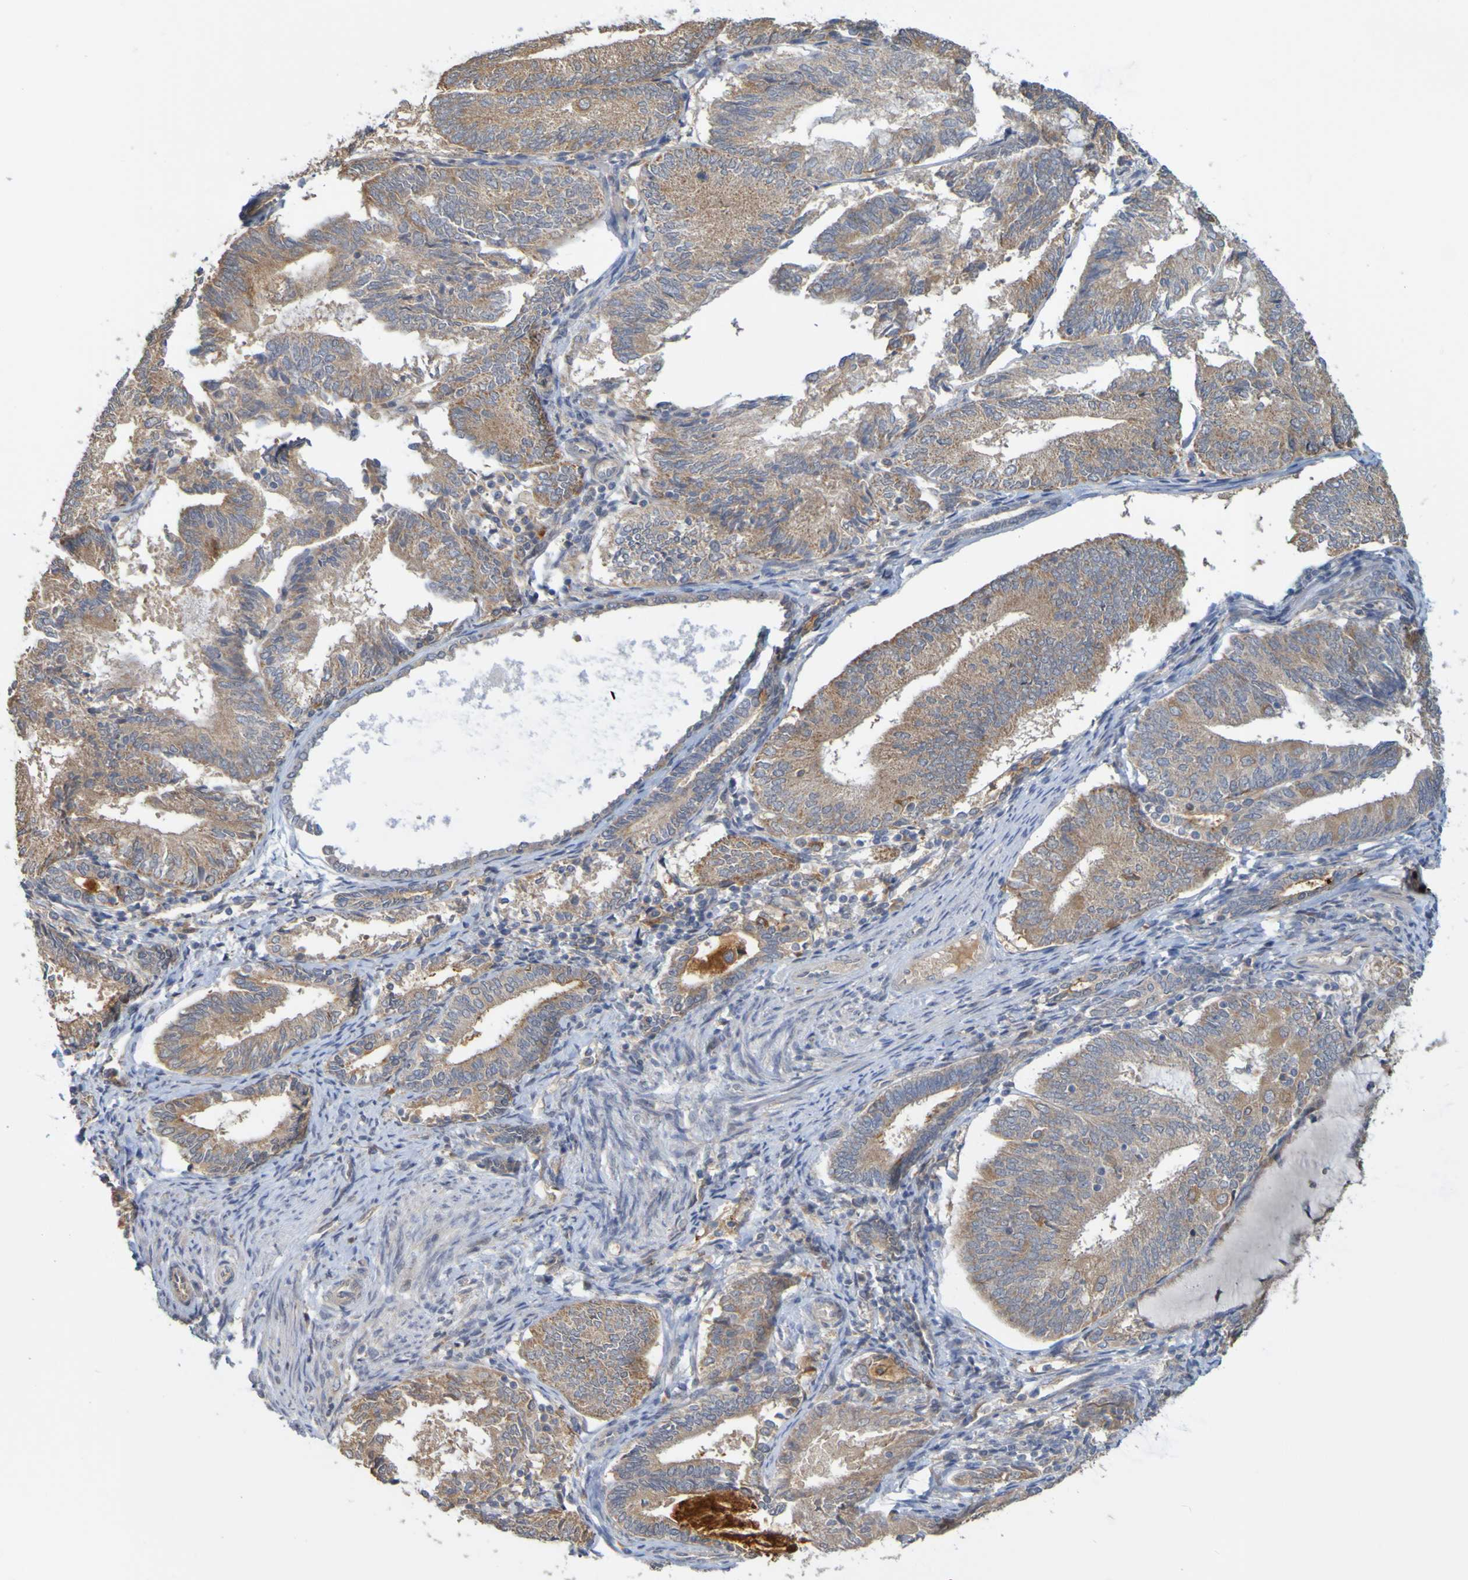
{"staining": {"intensity": "moderate", "quantity": ">75%", "location": "cytoplasmic/membranous"}, "tissue": "endometrial cancer", "cell_type": "Tumor cells", "image_type": "cancer", "snomed": [{"axis": "morphology", "description": "Adenocarcinoma, NOS"}, {"axis": "topography", "description": "Endometrium"}], "caption": "A histopathology image of adenocarcinoma (endometrial) stained for a protein displays moderate cytoplasmic/membranous brown staining in tumor cells.", "gene": "NAV2", "patient": {"sex": "female", "age": 81}}